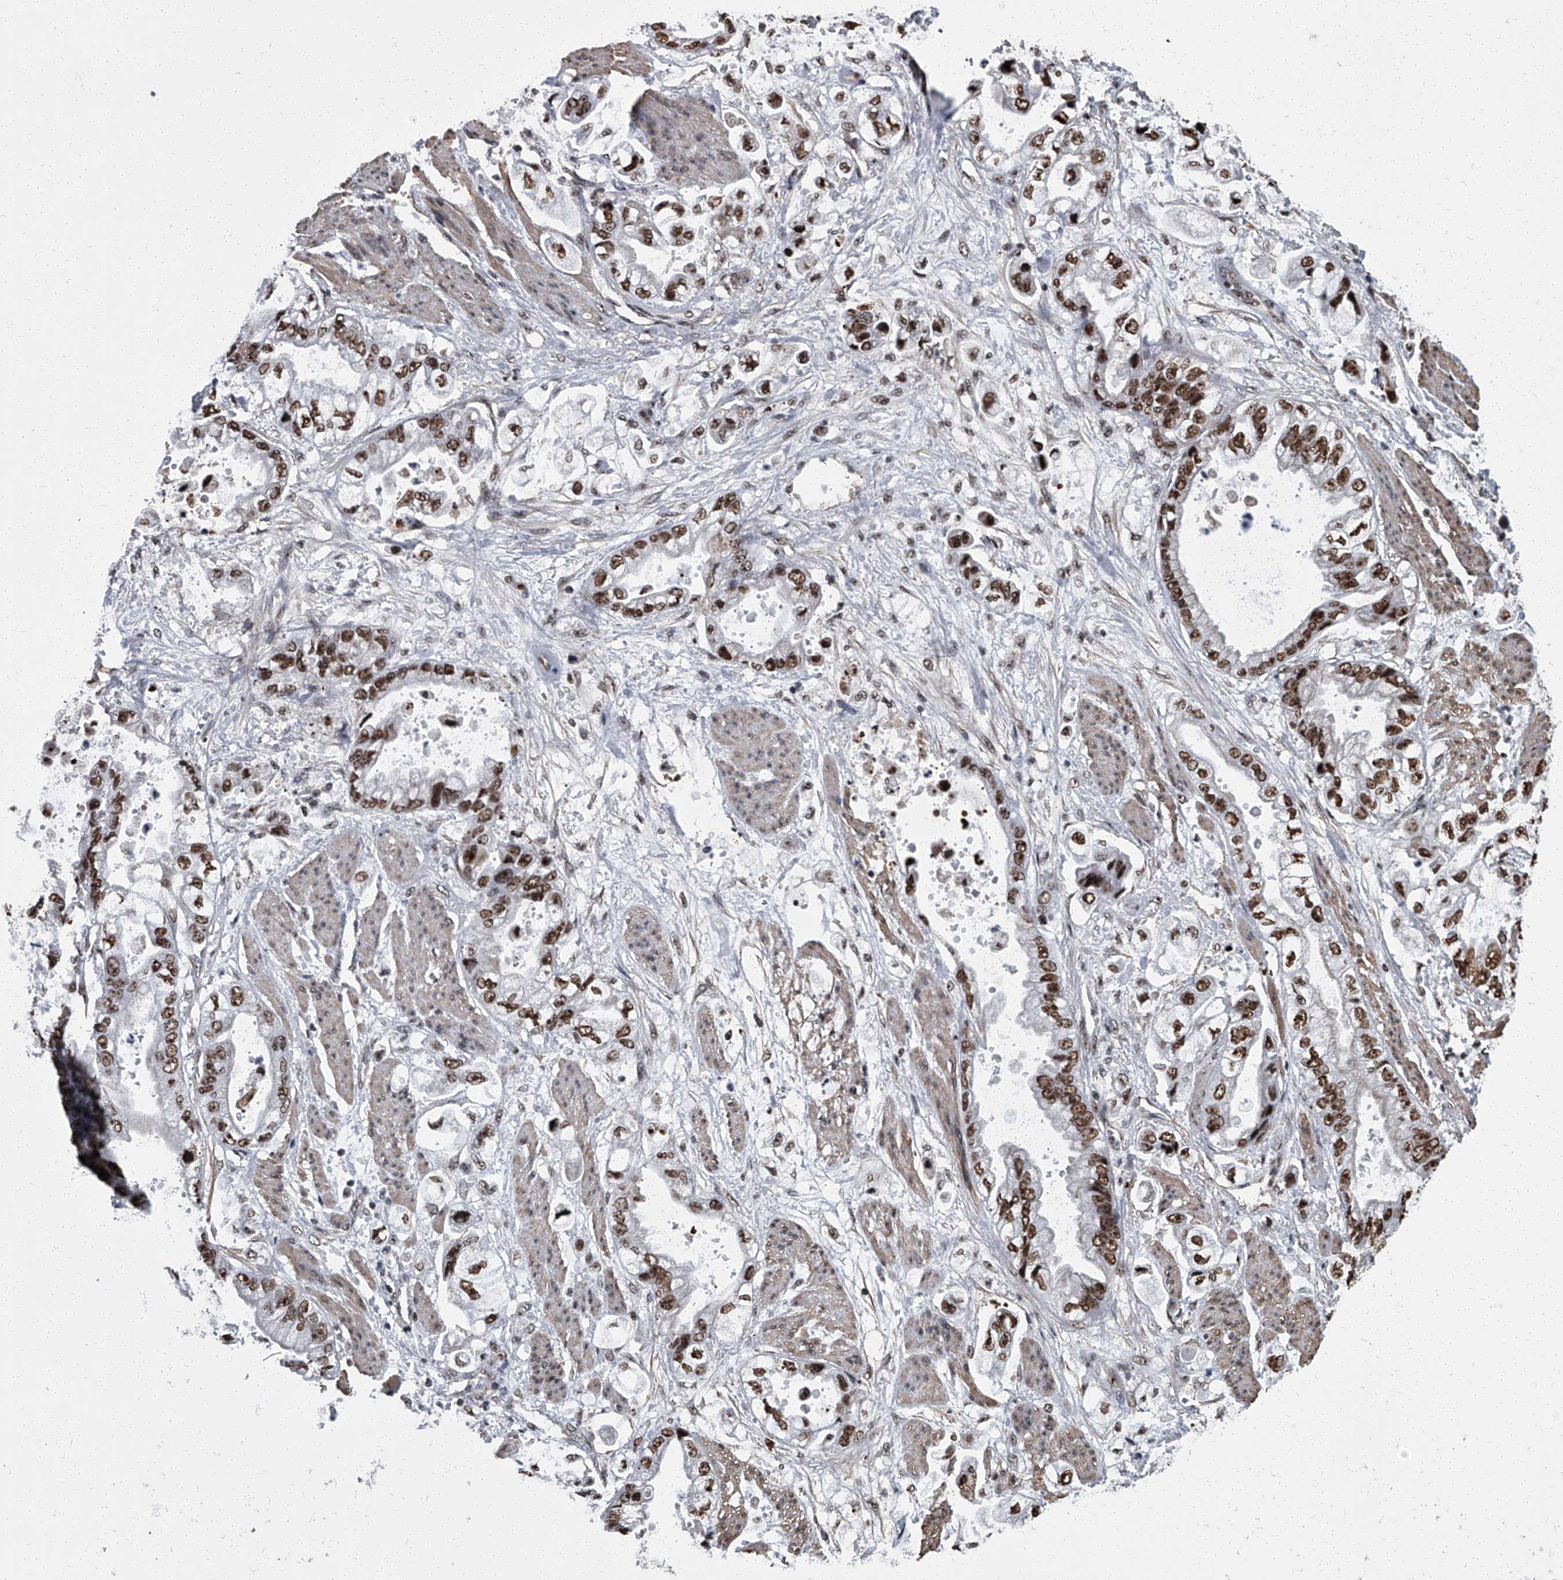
{"staining": {"intensity": "strong", "quantity": ">75%", "location": "nuclear"}, "tissue": "stomach cancer", "cell_type": "Tumor cells", "image_type": "cancer", "snomed": [{"axis": "morphology", "description": "Adenocarcinoma, NOS"}, {"axis": "topography", "description": "Stomach"}], "caption": "Immunohistochemical staining of human stomach cancer (adenocarcinoma) displays strong nuclear protein staining in about >75% of tumor cells.", "gene": "ZNF518B", "patient": {"sex": "male", "age": 62}}